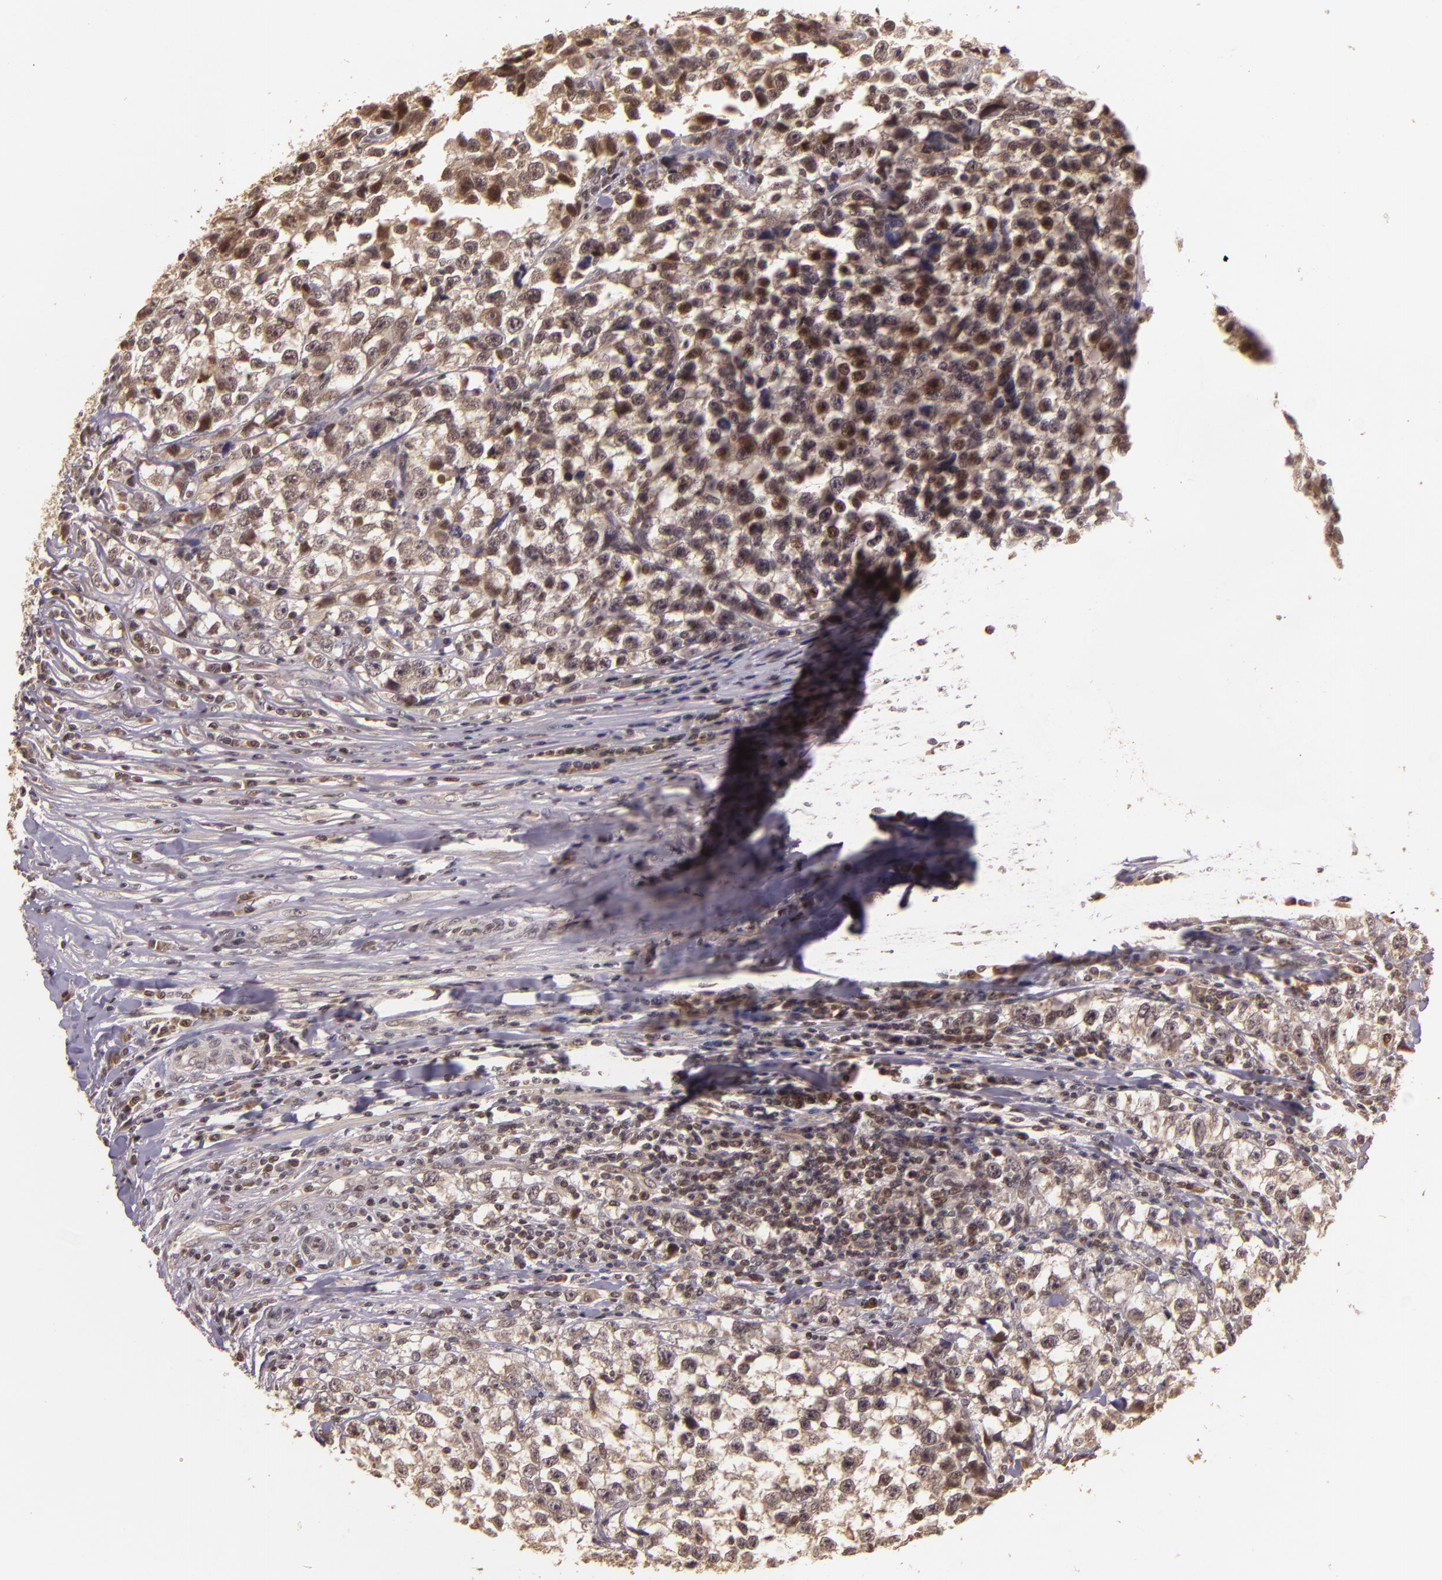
{"staining": {"intensity": "weak", "quantity": "25%-75%", "location": "cytoplasmic/membranous"}, "tissue": "testis cancer", "cell_type": "Tumor cells", "image_type": "cancer", "snomed": [{"axis": "morphology", "description": "Seminoma, NOS"}, {"axis": "morphology", "description": "Carcinoma, Embryonal, NOS"}, {"axis": "topography", "description": "Testis"}], "caption": "Immunohistochemistry (IHC) image of neoplastic tissue: human testis cancer stained using IHC exhibits low levels of weak protein expression localized specifically in the cytoplasmic/membranous of tumor cells, appearing as a cytoplasmic/membranous brown color.", "gene": "TXNRD2", "patient": {"sex": "male", "age": 30}}